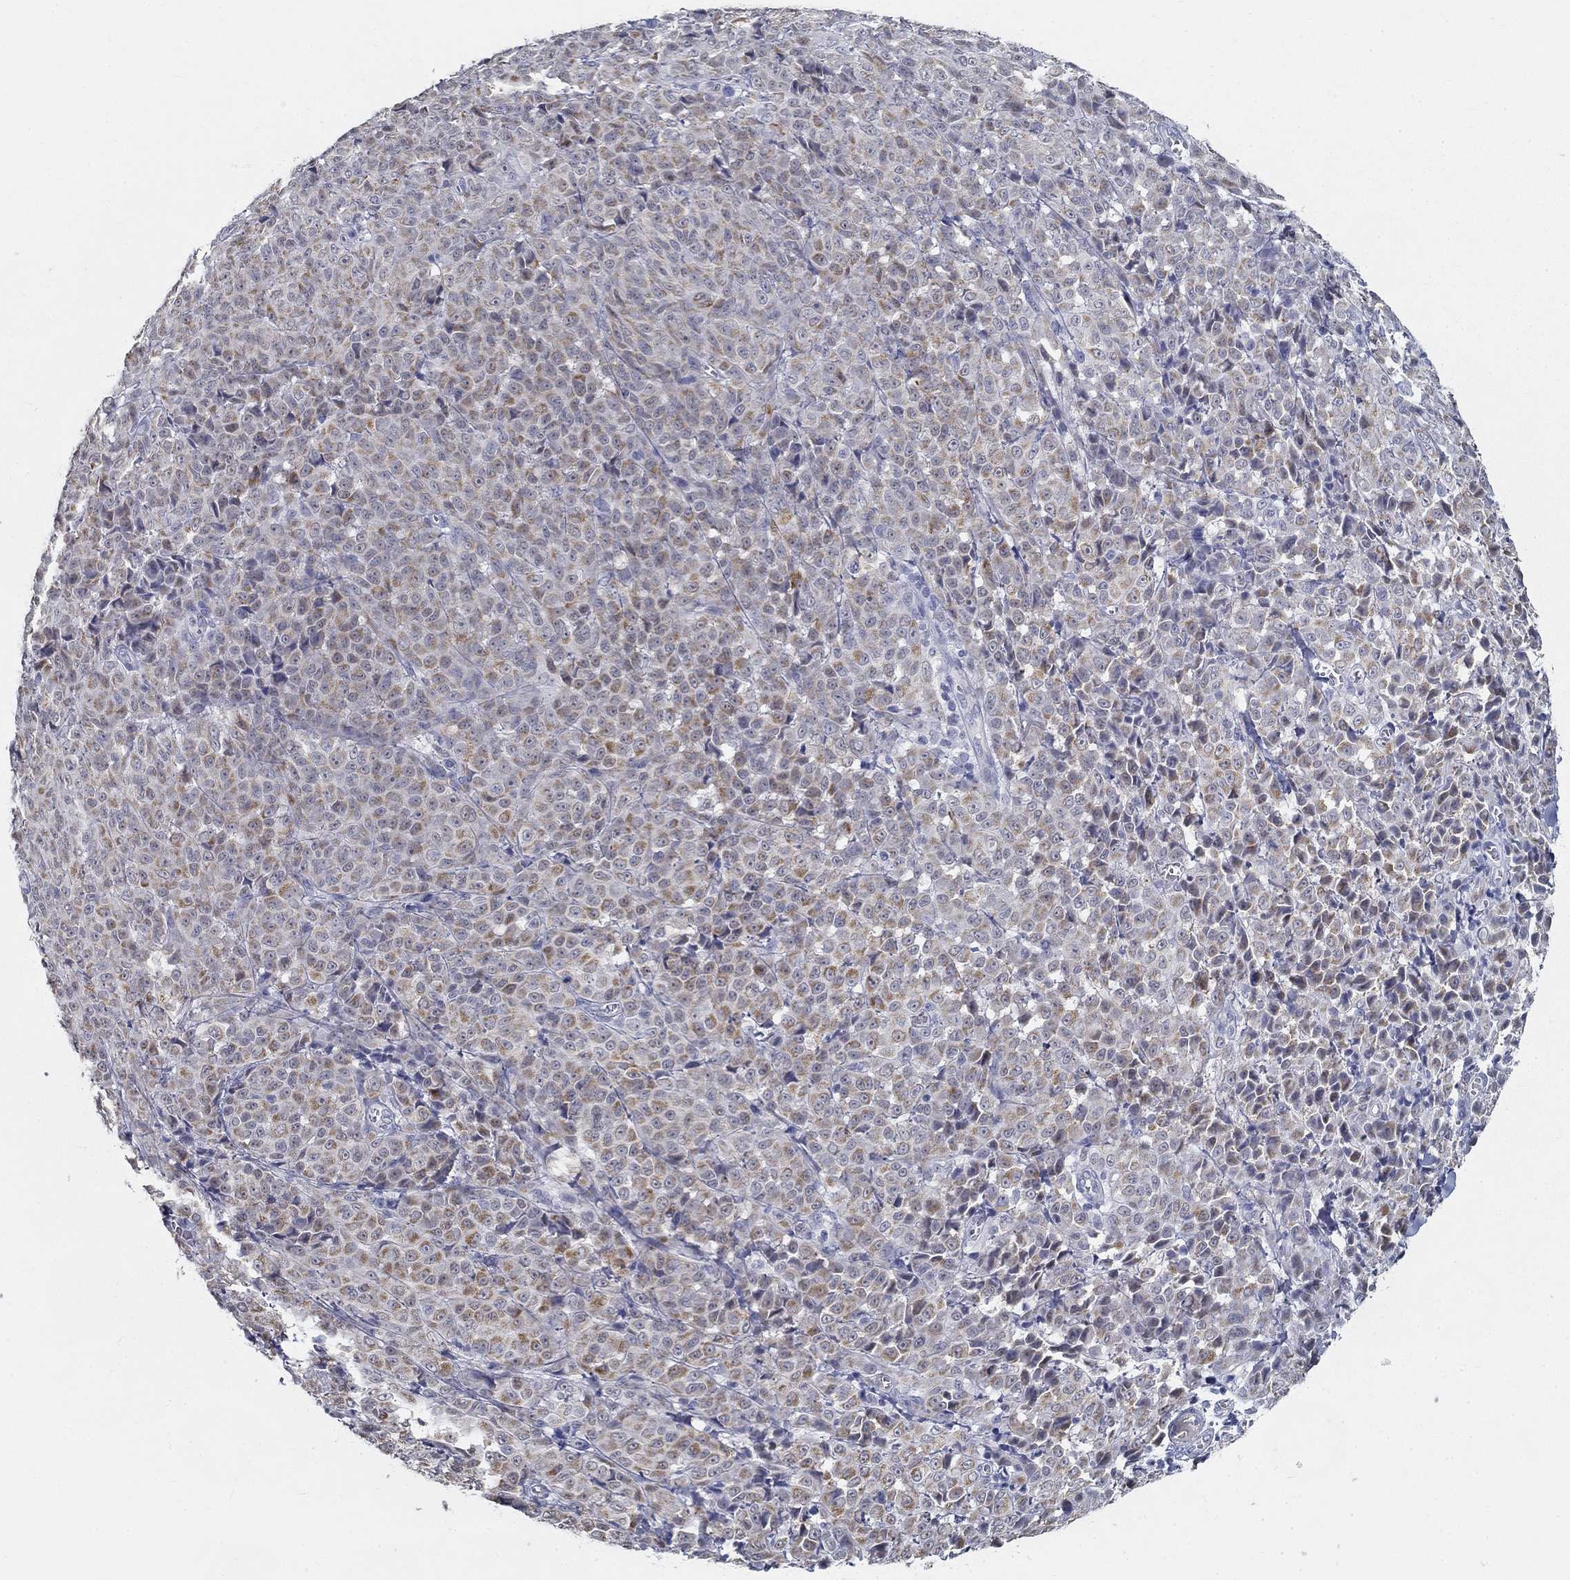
{"staining": {"intensity": "moderate", "quantity": "<25%", "location": "cytoplasmic/membranous"}, "tissue": "melanoma", "cell_type": "Tumor cells", "image_type": "cancer", "snomed": [{"axis": "morphology", "description": "Malignant melanoma, NOS"}, {"axis": "topography", "description": "Skin"}], "caption": "This is a histology image of IHC staining of malignant melanoma, which shows moderate positivity in the cytoplasmic/membranous of tumor cells.", "gene": "GUCA1A", "patient": {"sex": "male", "age": 89}}